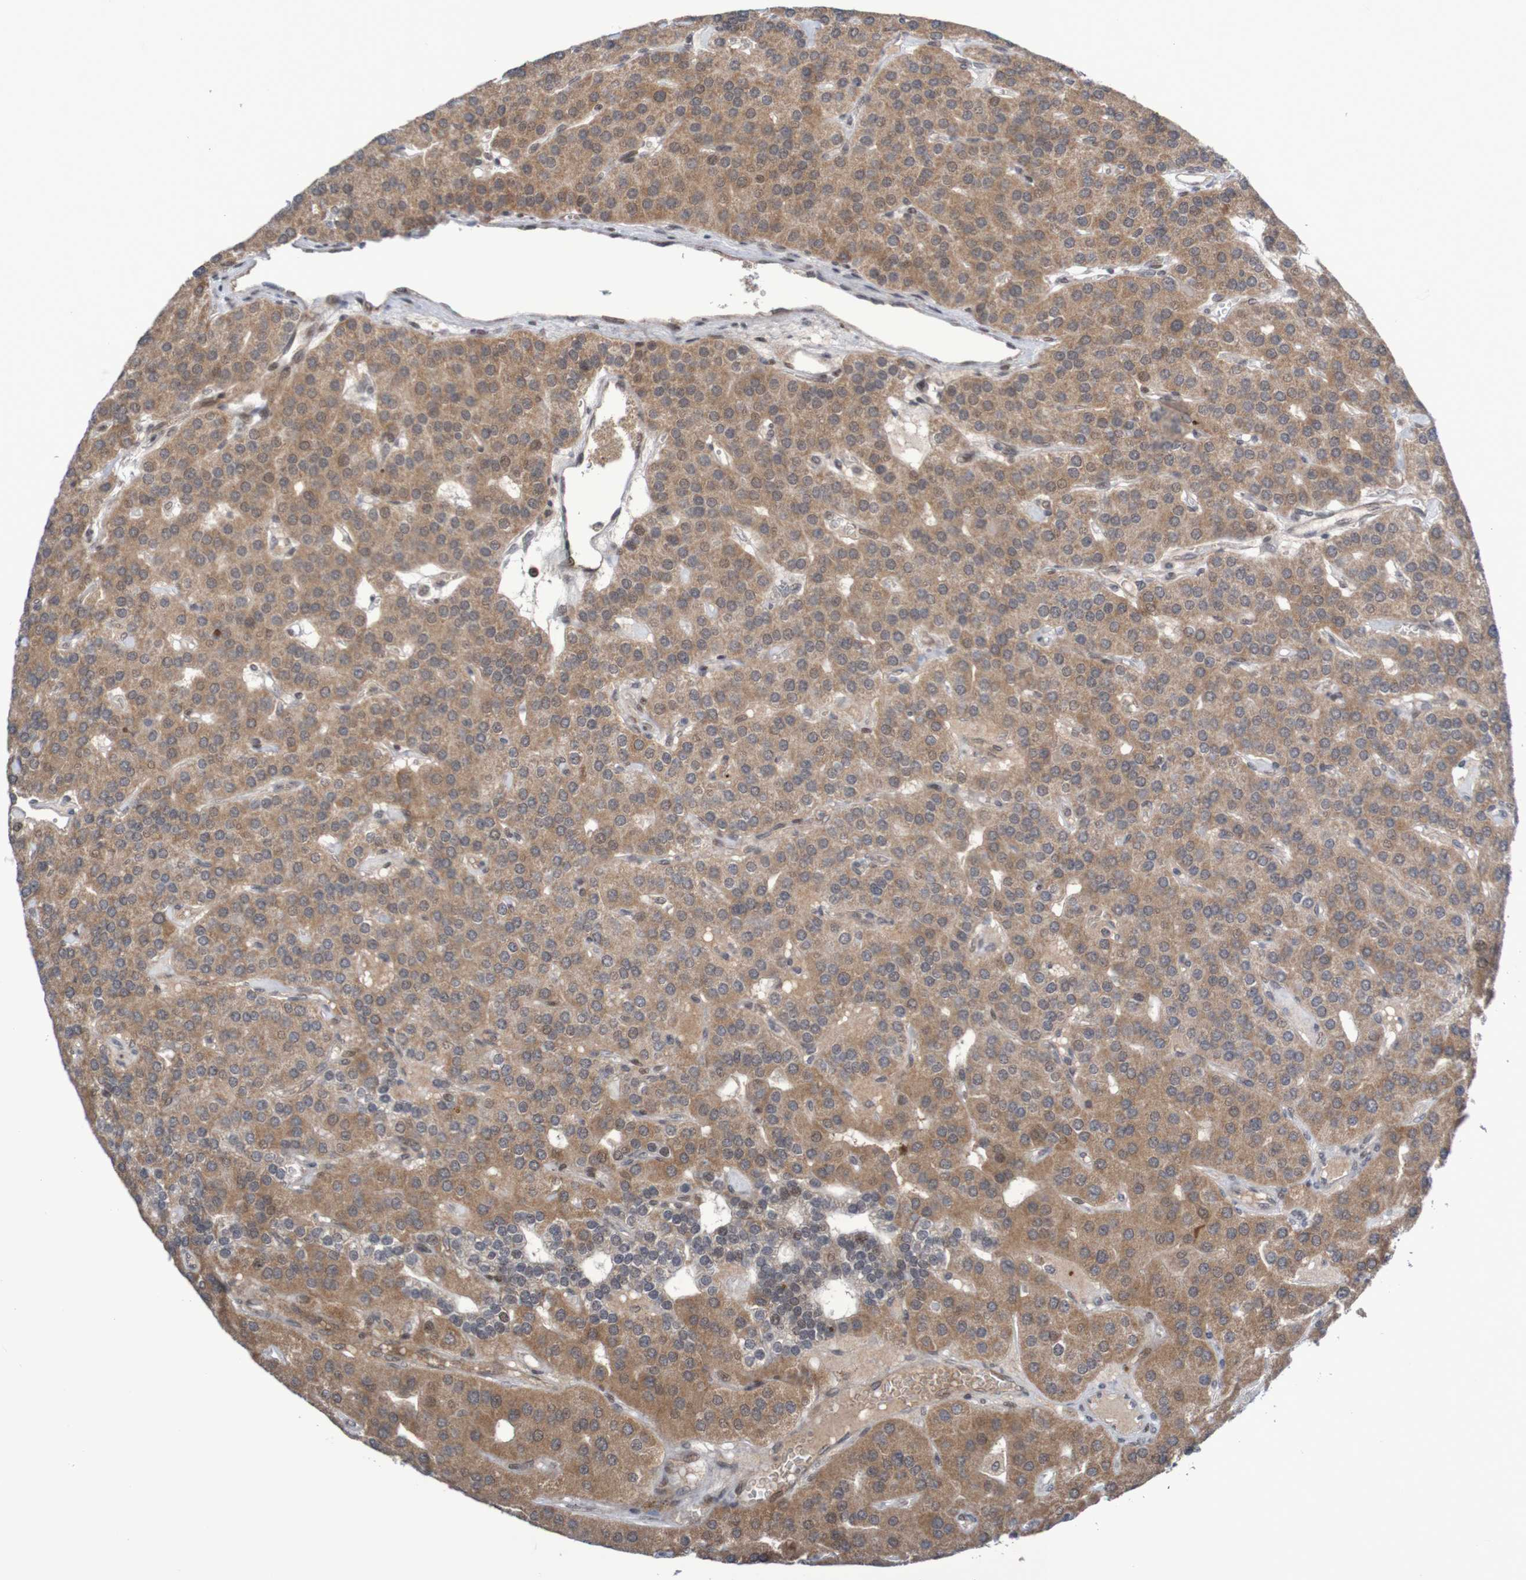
{"staining": {"intensity": "moderate", "quantity": ">75%", "location": "cytoplasmic/membranous"}, "tissue": "parathyroid gland", "cell_type": "Glandular cells", "image_type": "normal", "snomed": [{"axis": "morphology", "description": "Normal tissue, NOS"}, {"axis": "morphology", "description": "Adenoma, NOS"}, {"axis": "topography", "description": "Parathyroid gland"}], "caption": "Unremarkable parathyroid gland reveals moderate cytoplasmic/membranous expression in approximately >75% of glandular cells.", "gene": "ITLN1", "patient": {"sex": "female", "age": 86}}